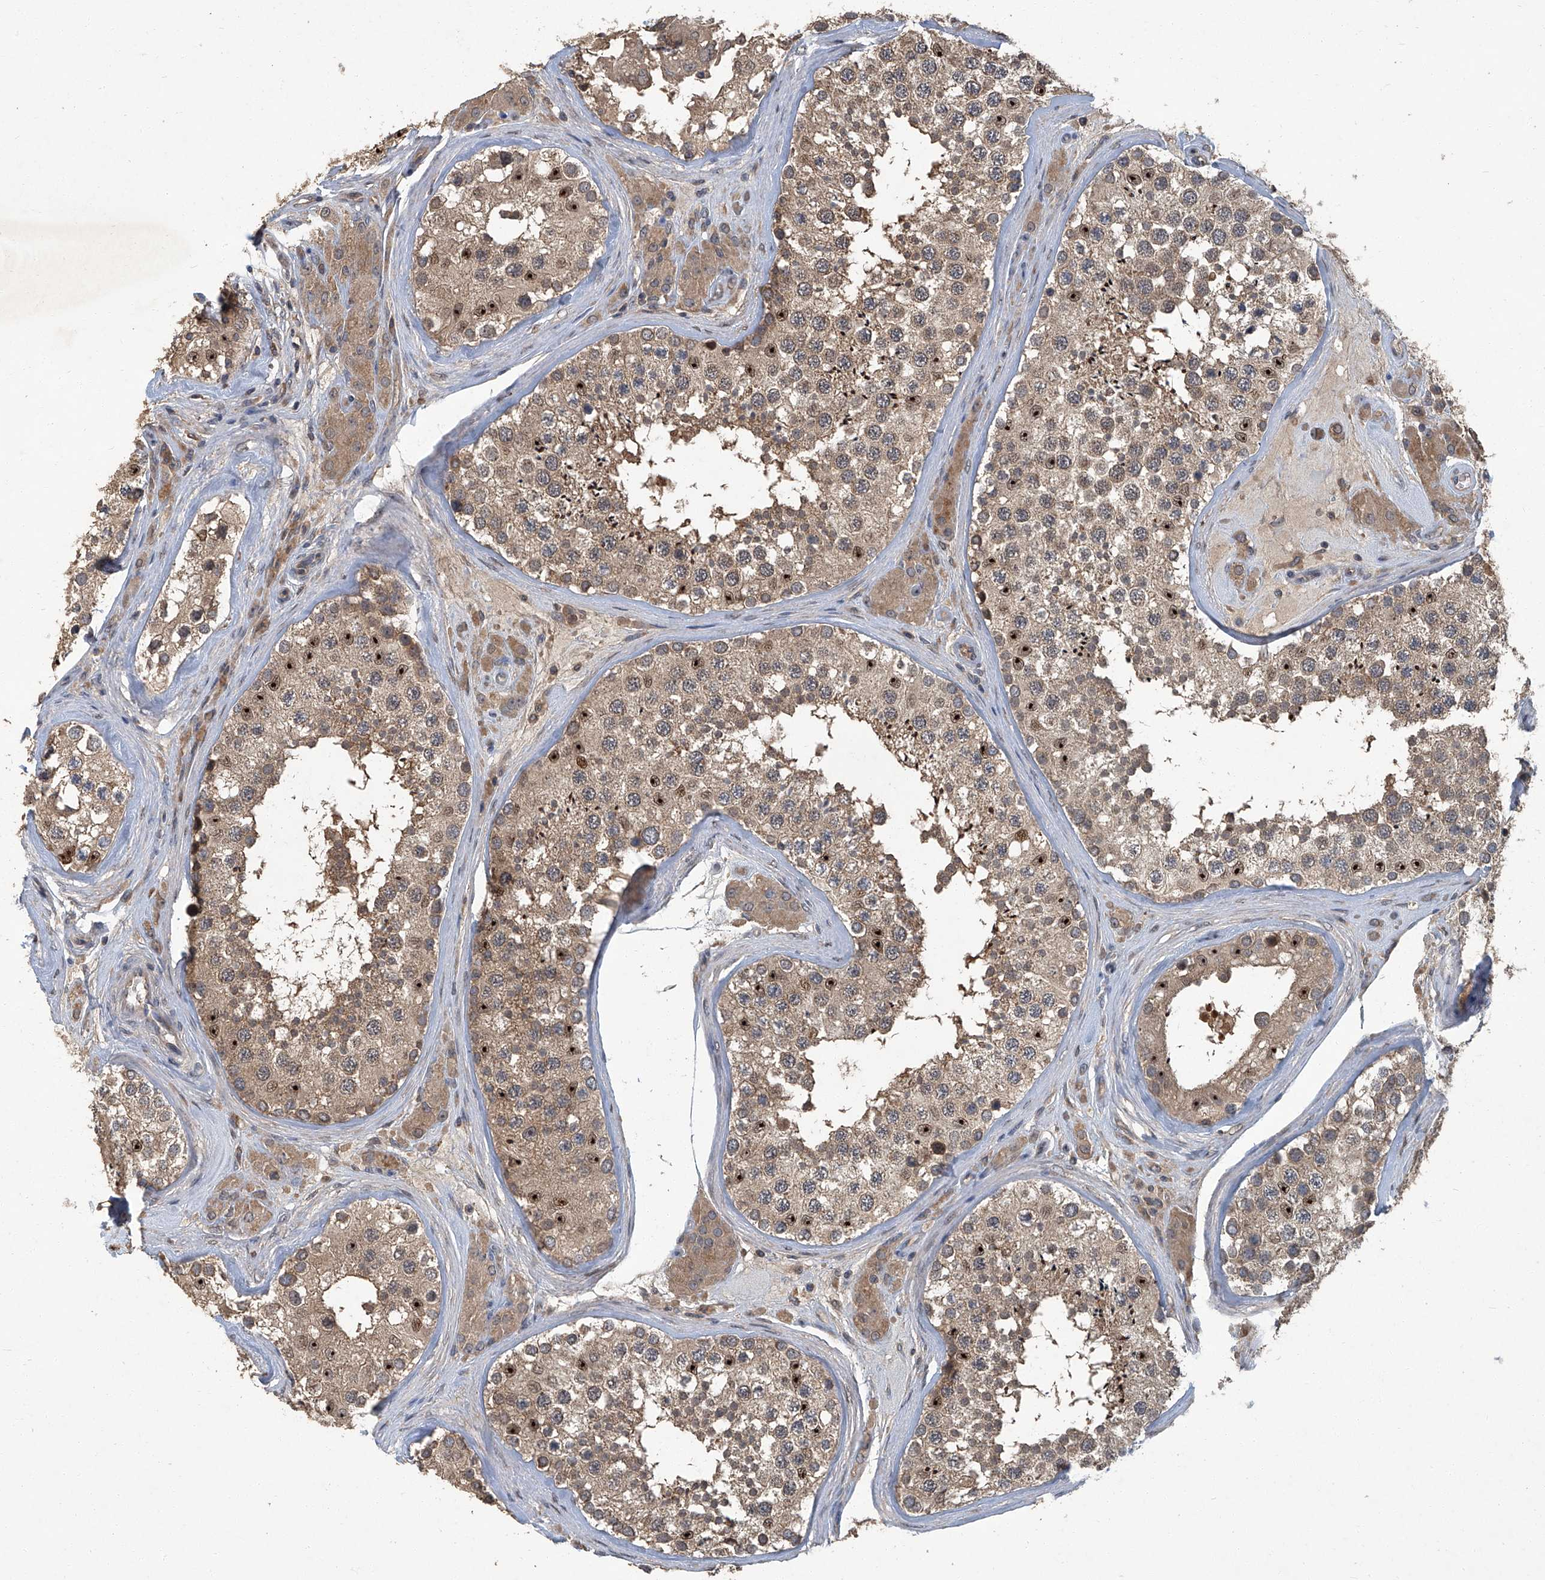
{"staining": {"intensity": "moderate", "quantity": ">75%", "location": "cytoplasmic/membranous,nuclear"}, "tissue": "testis", "cell_type": "Cells in seminiferous ducts", "image_type": "normal", "snomed": [{"axis": "morphology", "description": "Normal tissue, NOS"}, {"axis": "topography", "description": "Testis"}], "caption": "Immunohistochemistry (IHC) of unremarkable human testis reveals medium levels of moderate cytoplasmic/membranous,nuclear staining in about >75% of cells in seminiferous ducts.", "gene": "ANKRD34A", "patient": {"sex": "male", "age": 46}}